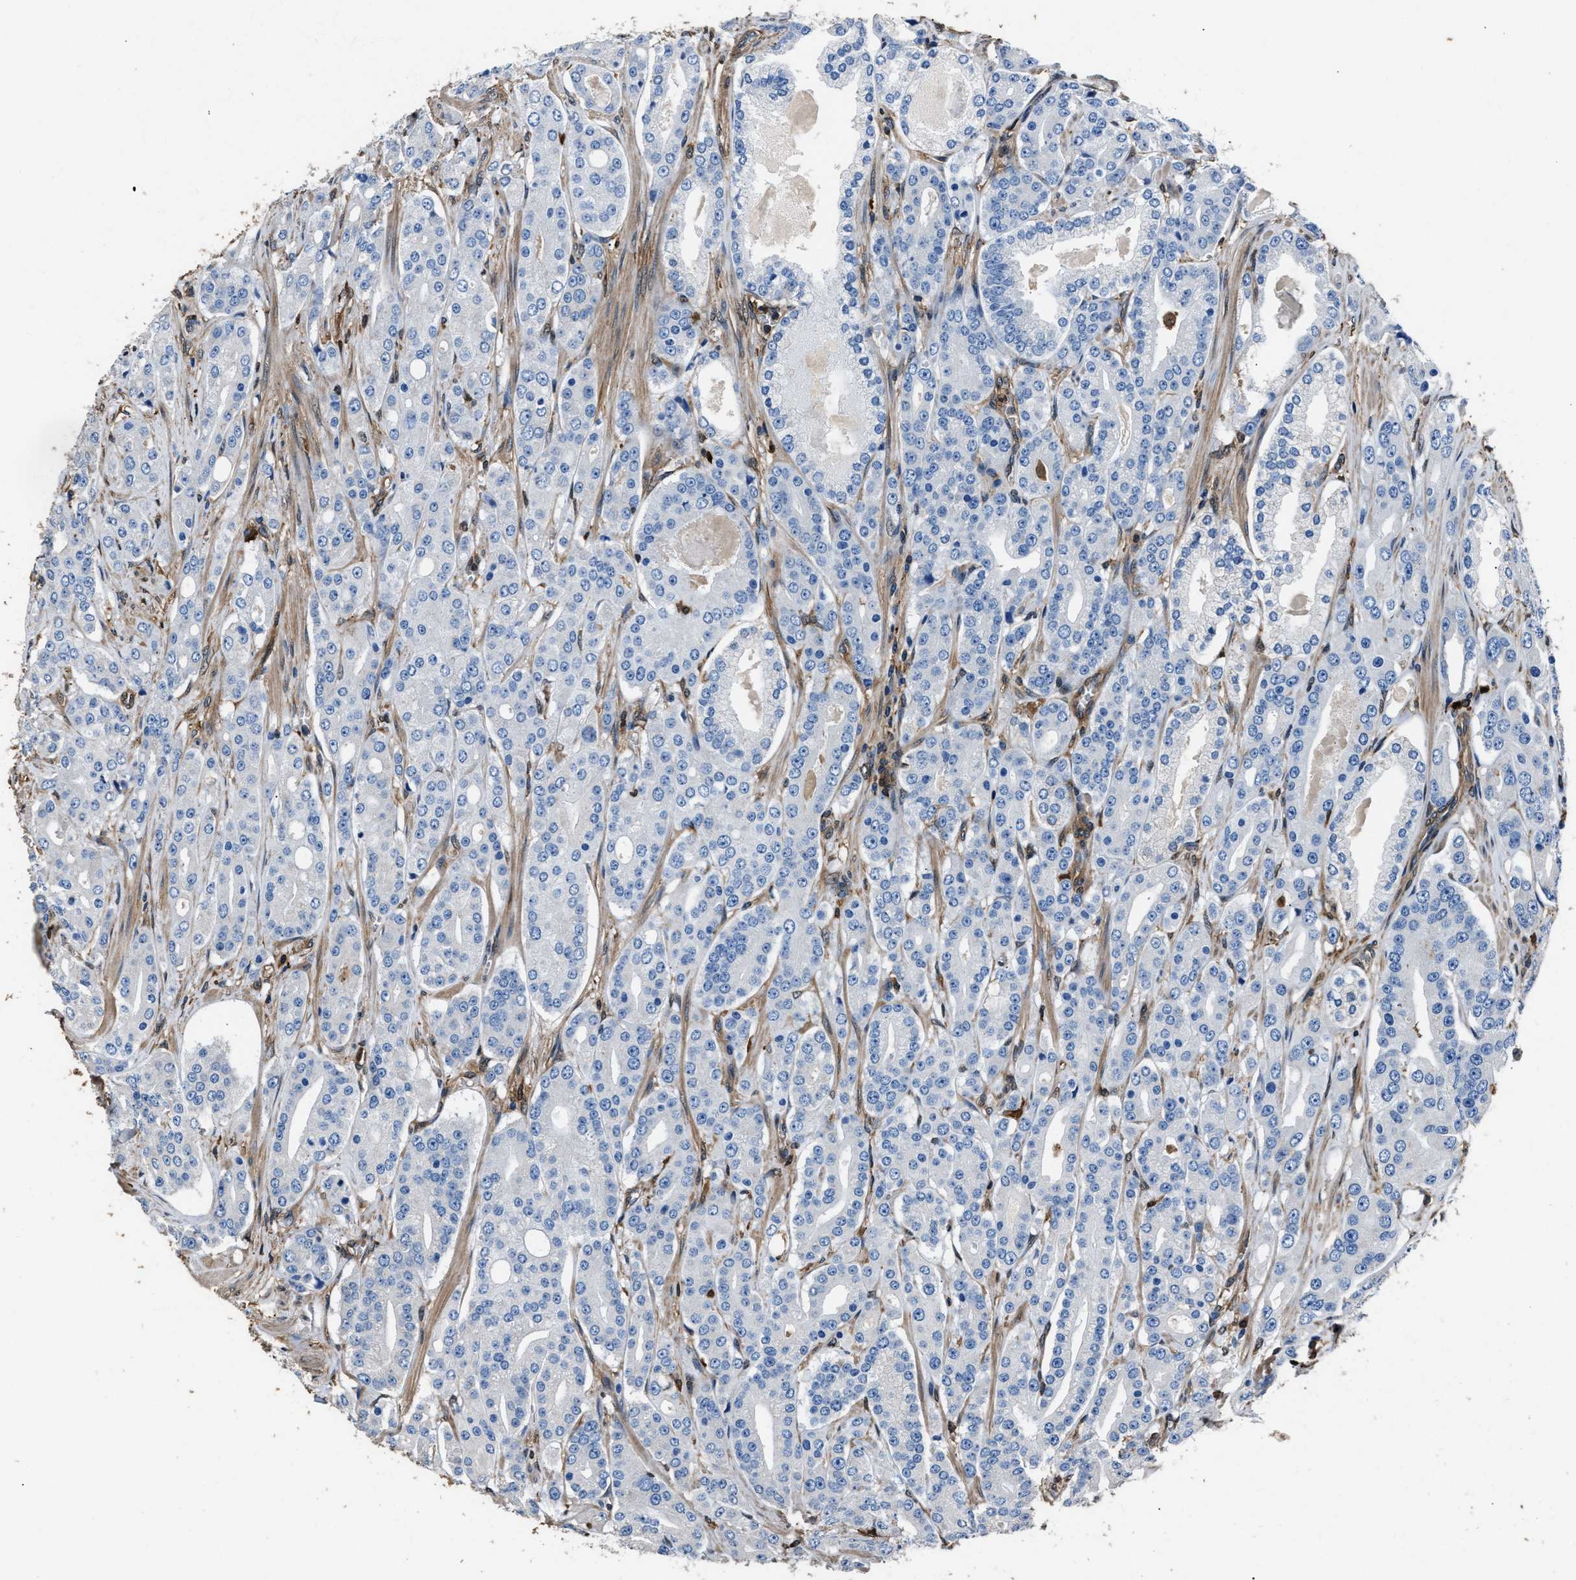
{"staining": {"intensity": "negative", "quantity": "none", "location": "none"}, "tissue": "prostate cancer", "cell_type": "Tumor cells", "image_type": "cancer", "snomed": [{"axis": "morphology", "description": "Adenocarcinoma, High grade"}, {"axis": "topography", "description": "Prostate"}], "caption": "A high-resolution histopathology image shows IHC staining of prostate cancer (high-grade adenocarcinoma), which demonstrates no significant expression in tumor cells.", "gene": "GSTP1", "patient": {"sex": "male", "age": 71}}